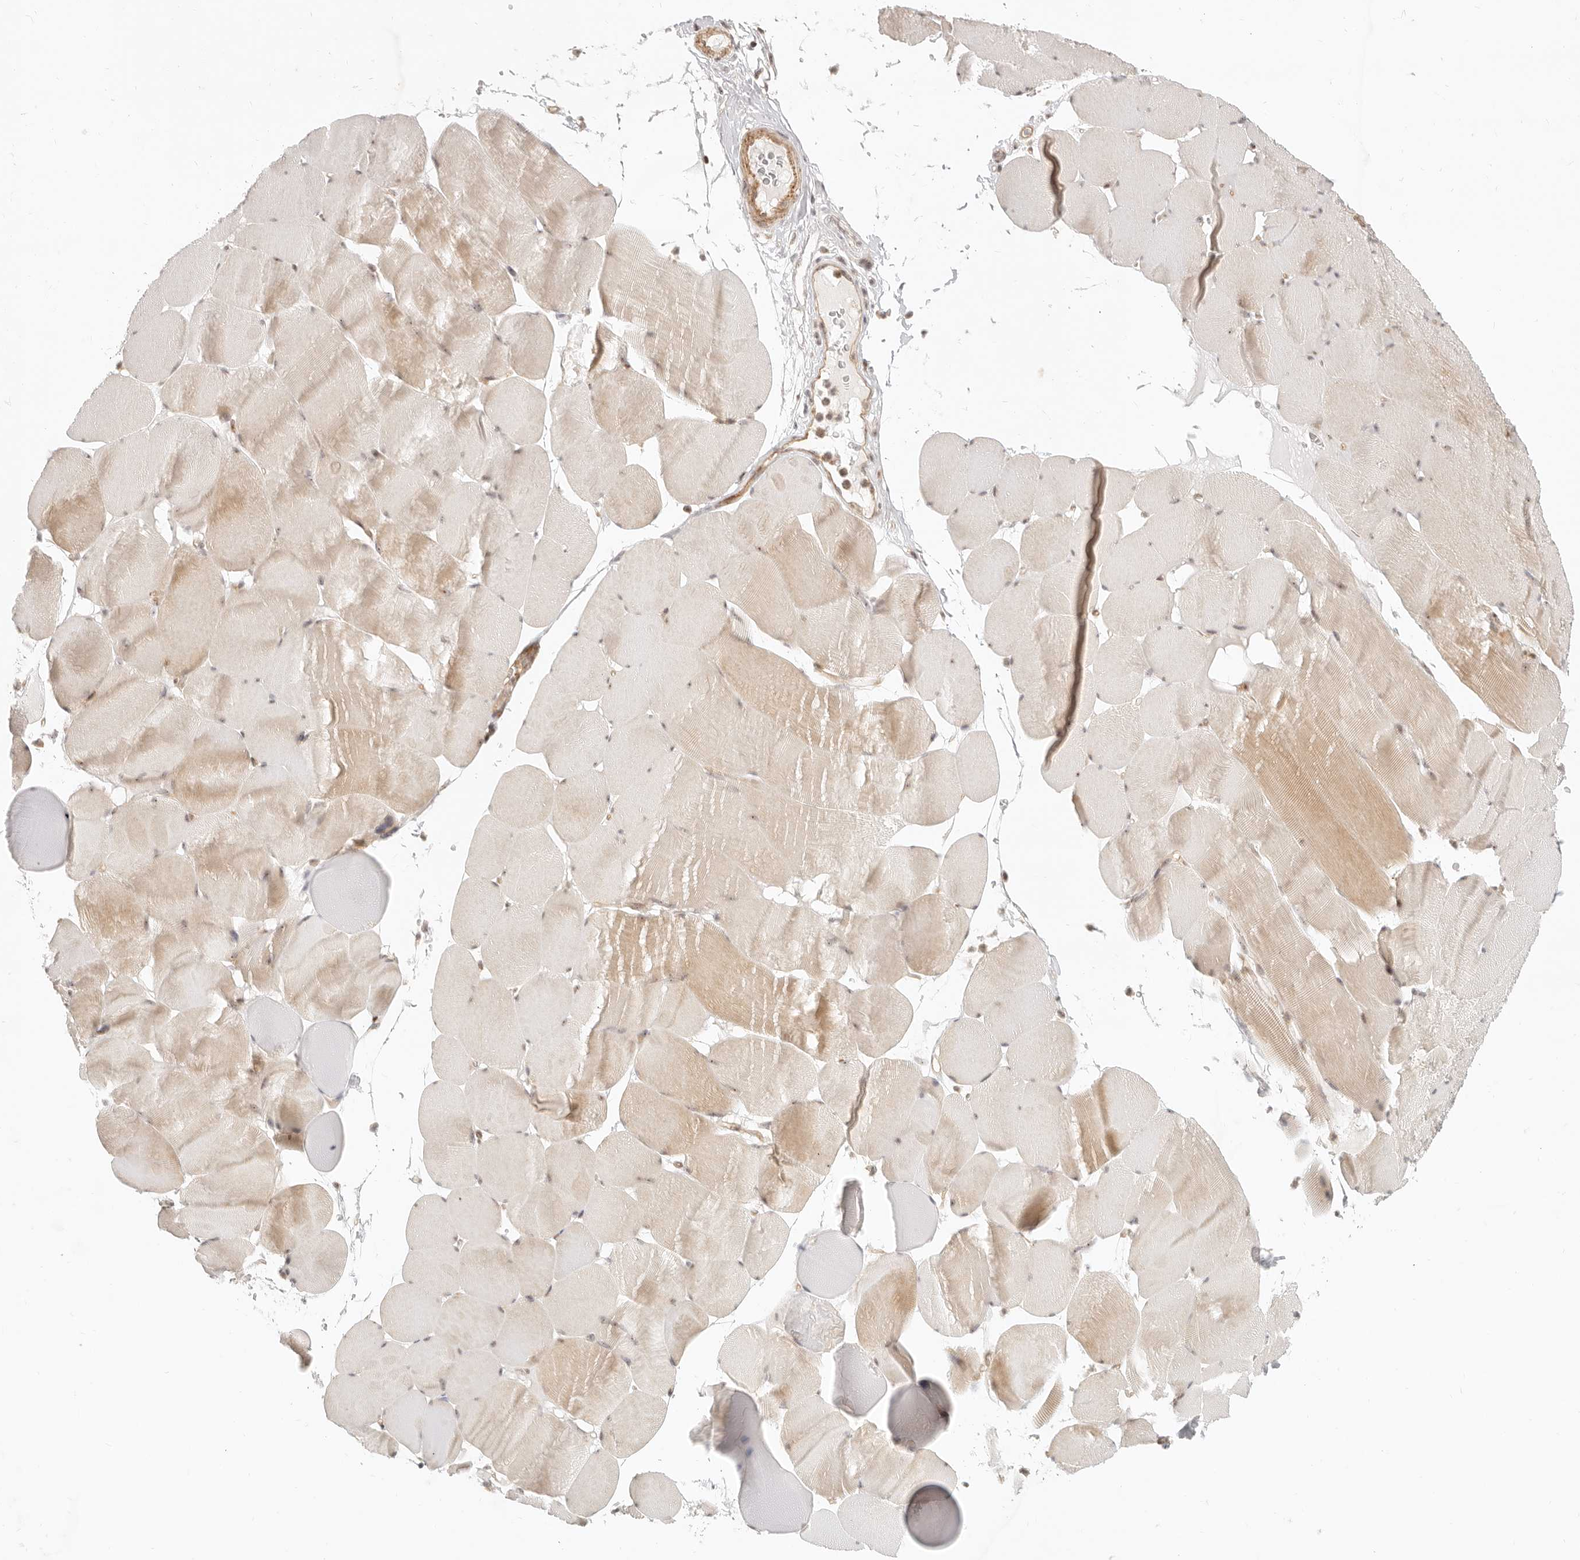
{"staining": {"intensity": "weak", "quantity": ">75%", "location": "cytoplasmic/membranous,nuclear"}, "tissue": "skeletal muscle", "cell_type": "Myocytes", "image_type": "normal", "snomed": [{"axis": "morphology", "description": "Normal tissue, NOS"}, {"axis": "topography", "description": "Skeletal muscle"}], "caption": "Protein staining exhibits weak cytoplasmic/membranous,nuclear positivity in approximately >75% of myocytes in unremarkable skeletal muscle. (DAB = brown stain, brightfield microscopy at high magnification).", "gene": "BAP1", "patient": {"sex": "male", "age": 62}}